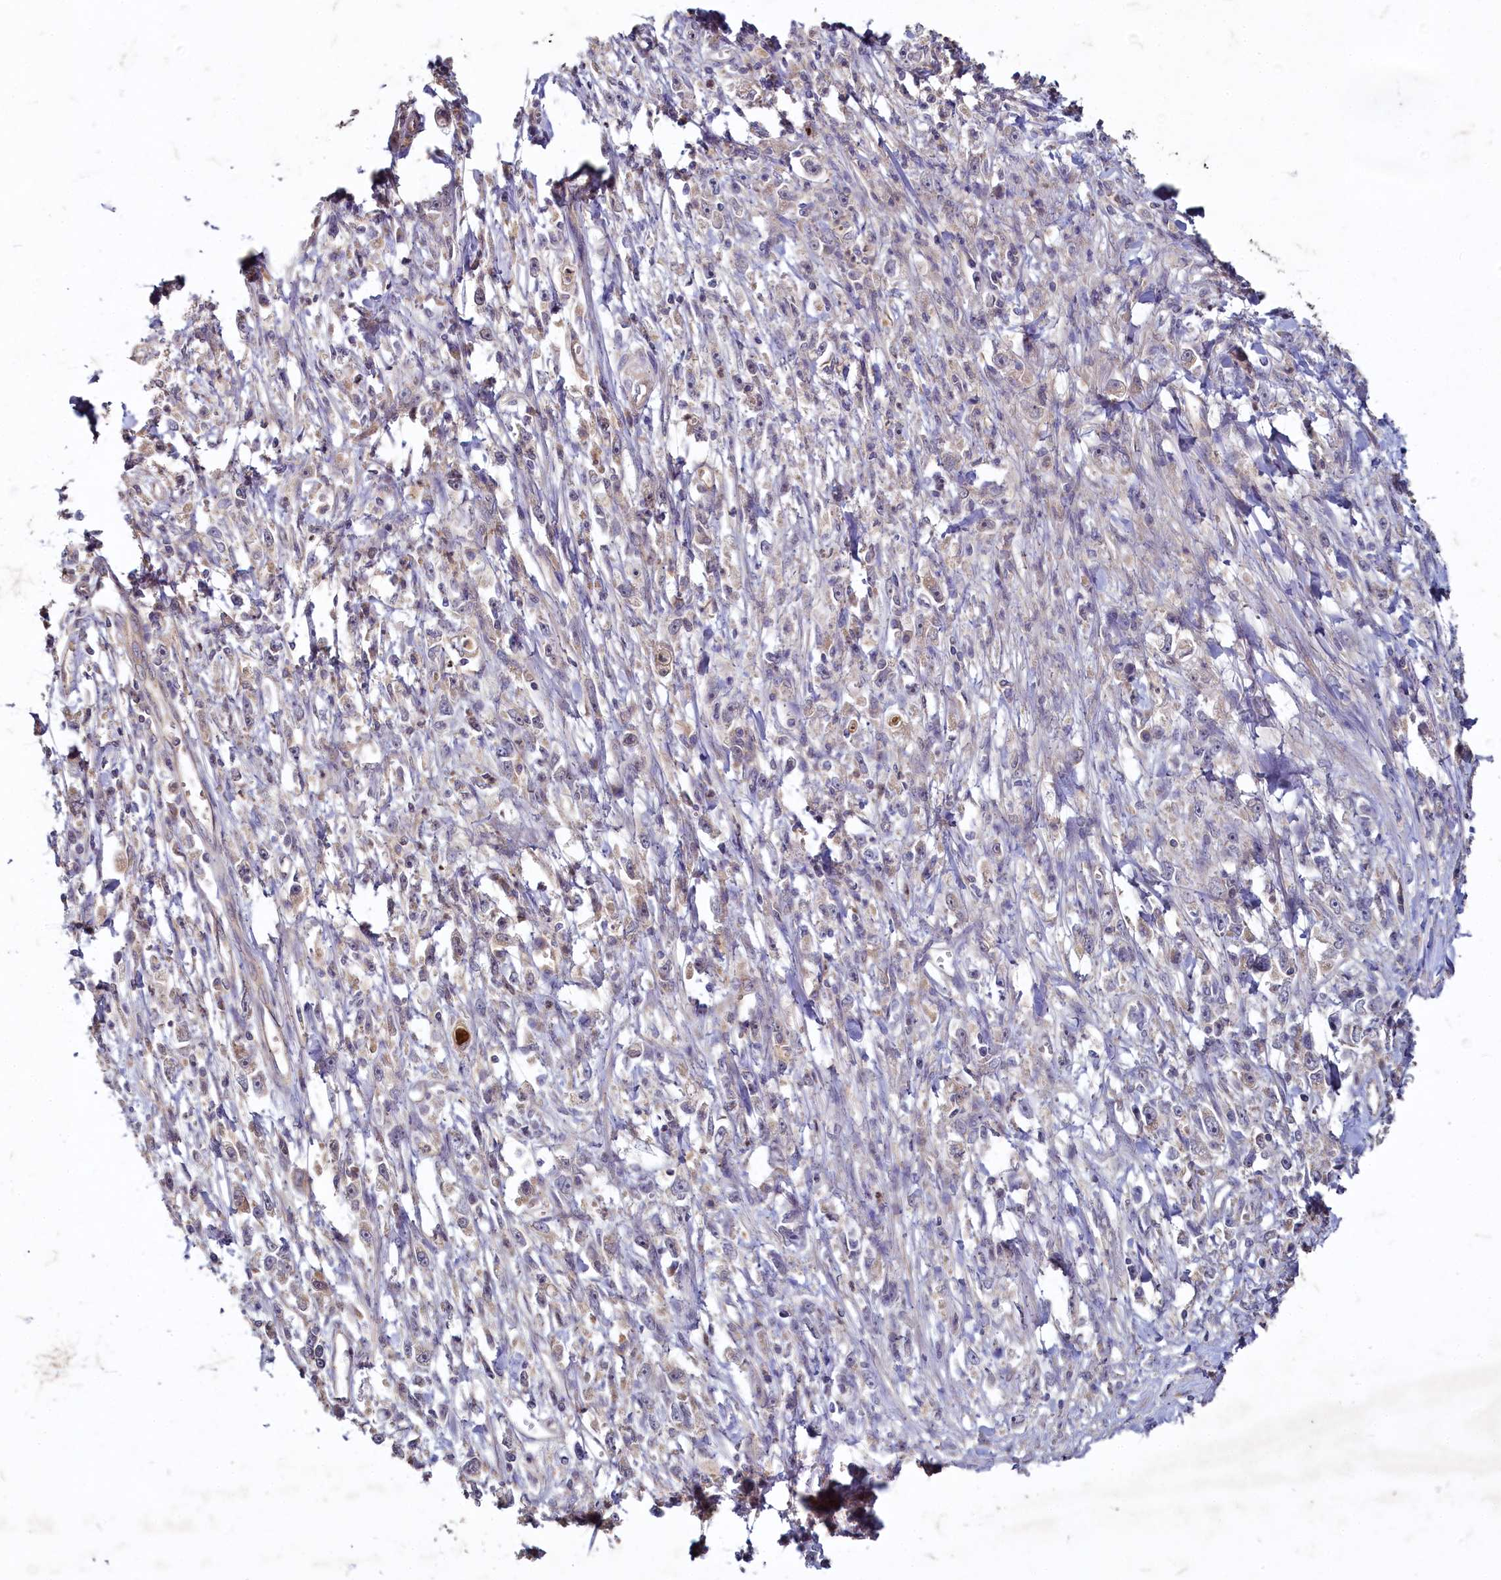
{"staining": {"intensity": "weak", "quantity": "<25%", "location": "cytoplasmic/membranous"}, "tissue": "stomach cancer", "cell_type": "Tumor cells", "image_type": "cancer", "snomed": [{"axis": "morphology", "description": "Adenocarcinoma, NOS"}, {"axis": "topography", "description": "Stomach"}], "caption": "Image shows no protein positivity in tumor cells of adenocarcinoma (stomach) tissue.", "gene": "HERC3", "patient": {"sex": "female", "age": 59}}